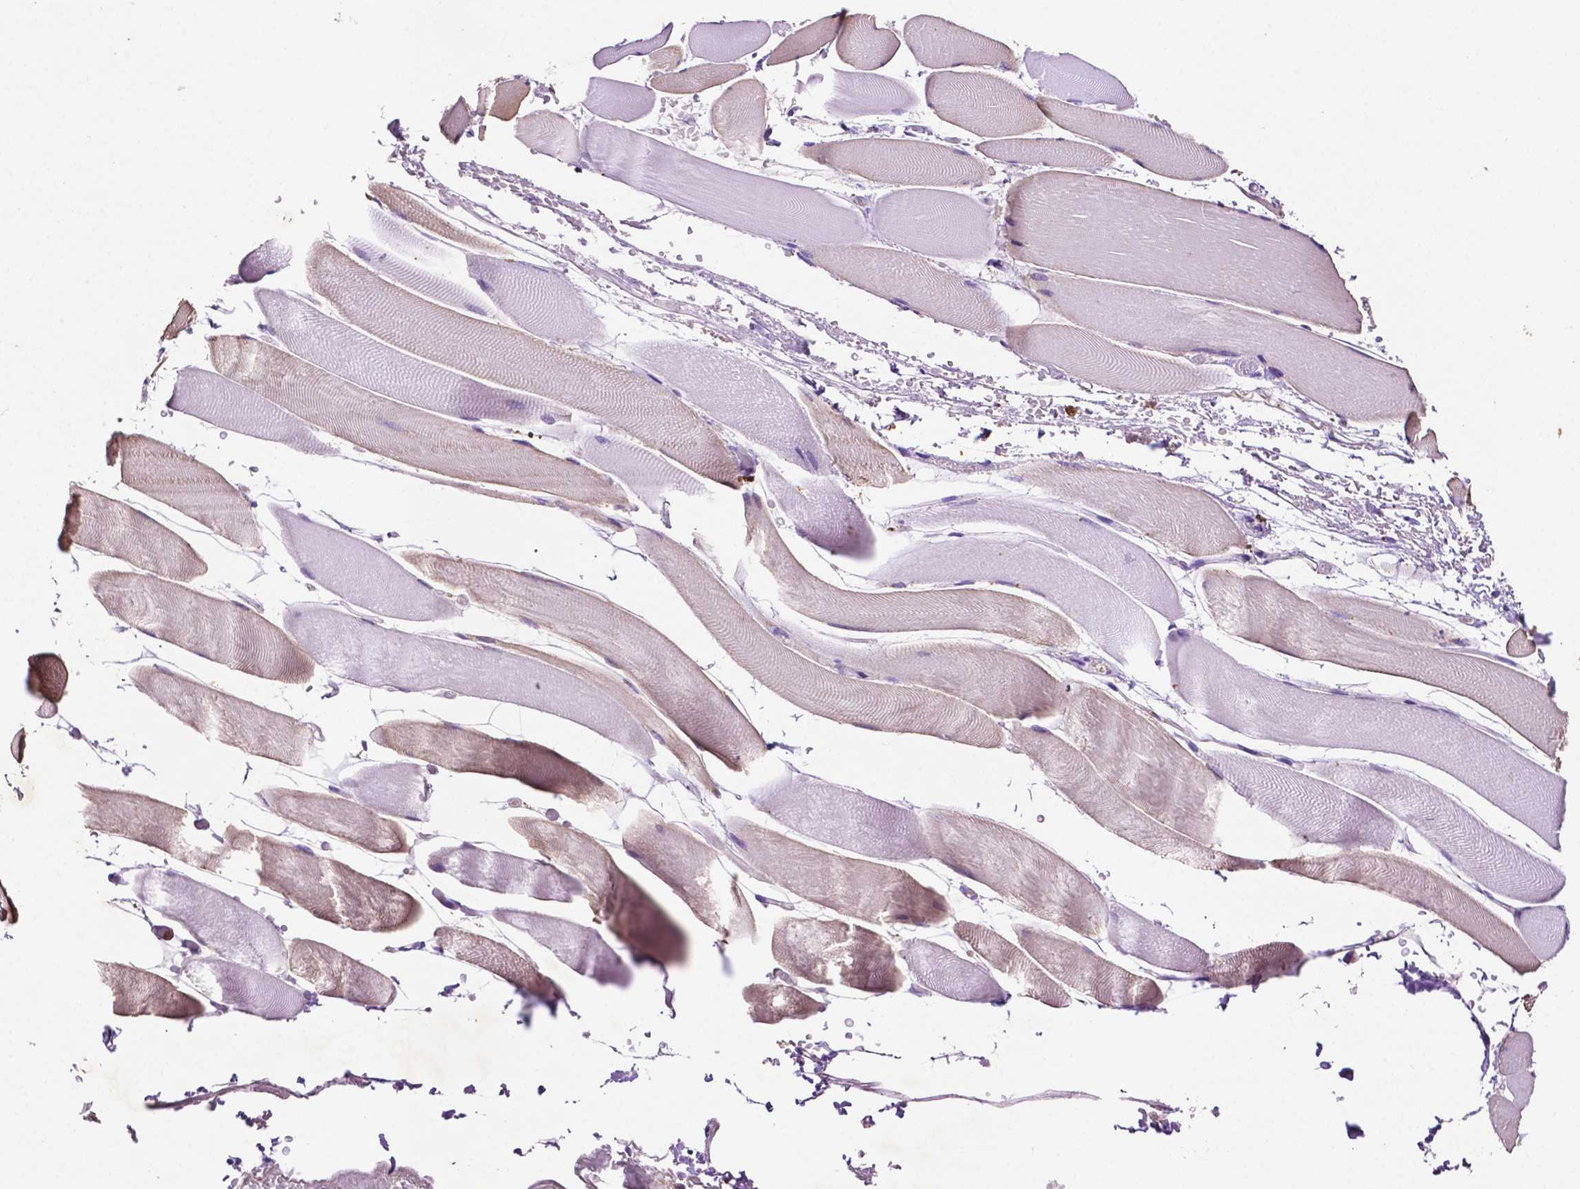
{"staining": {"intensity": "weak", "quantity": "<25%", "location": "cytoplasmic/membranous"}, "tissue": "skeletal muscle", "cell_type": "Myocytes", "image_type": "normal", "snomed": [{"axis": "morphology", "description": "Normal tissue, NOS"}, {"axis": "topography", "description": "Skeletal muscle"}], "caption": "Immunohistochemical staining of unremarkable skeletal muscle shows no significant positivity in myocytes.", "gene": "GDPD5", "patient": {"sex": "female", "age": 37}}